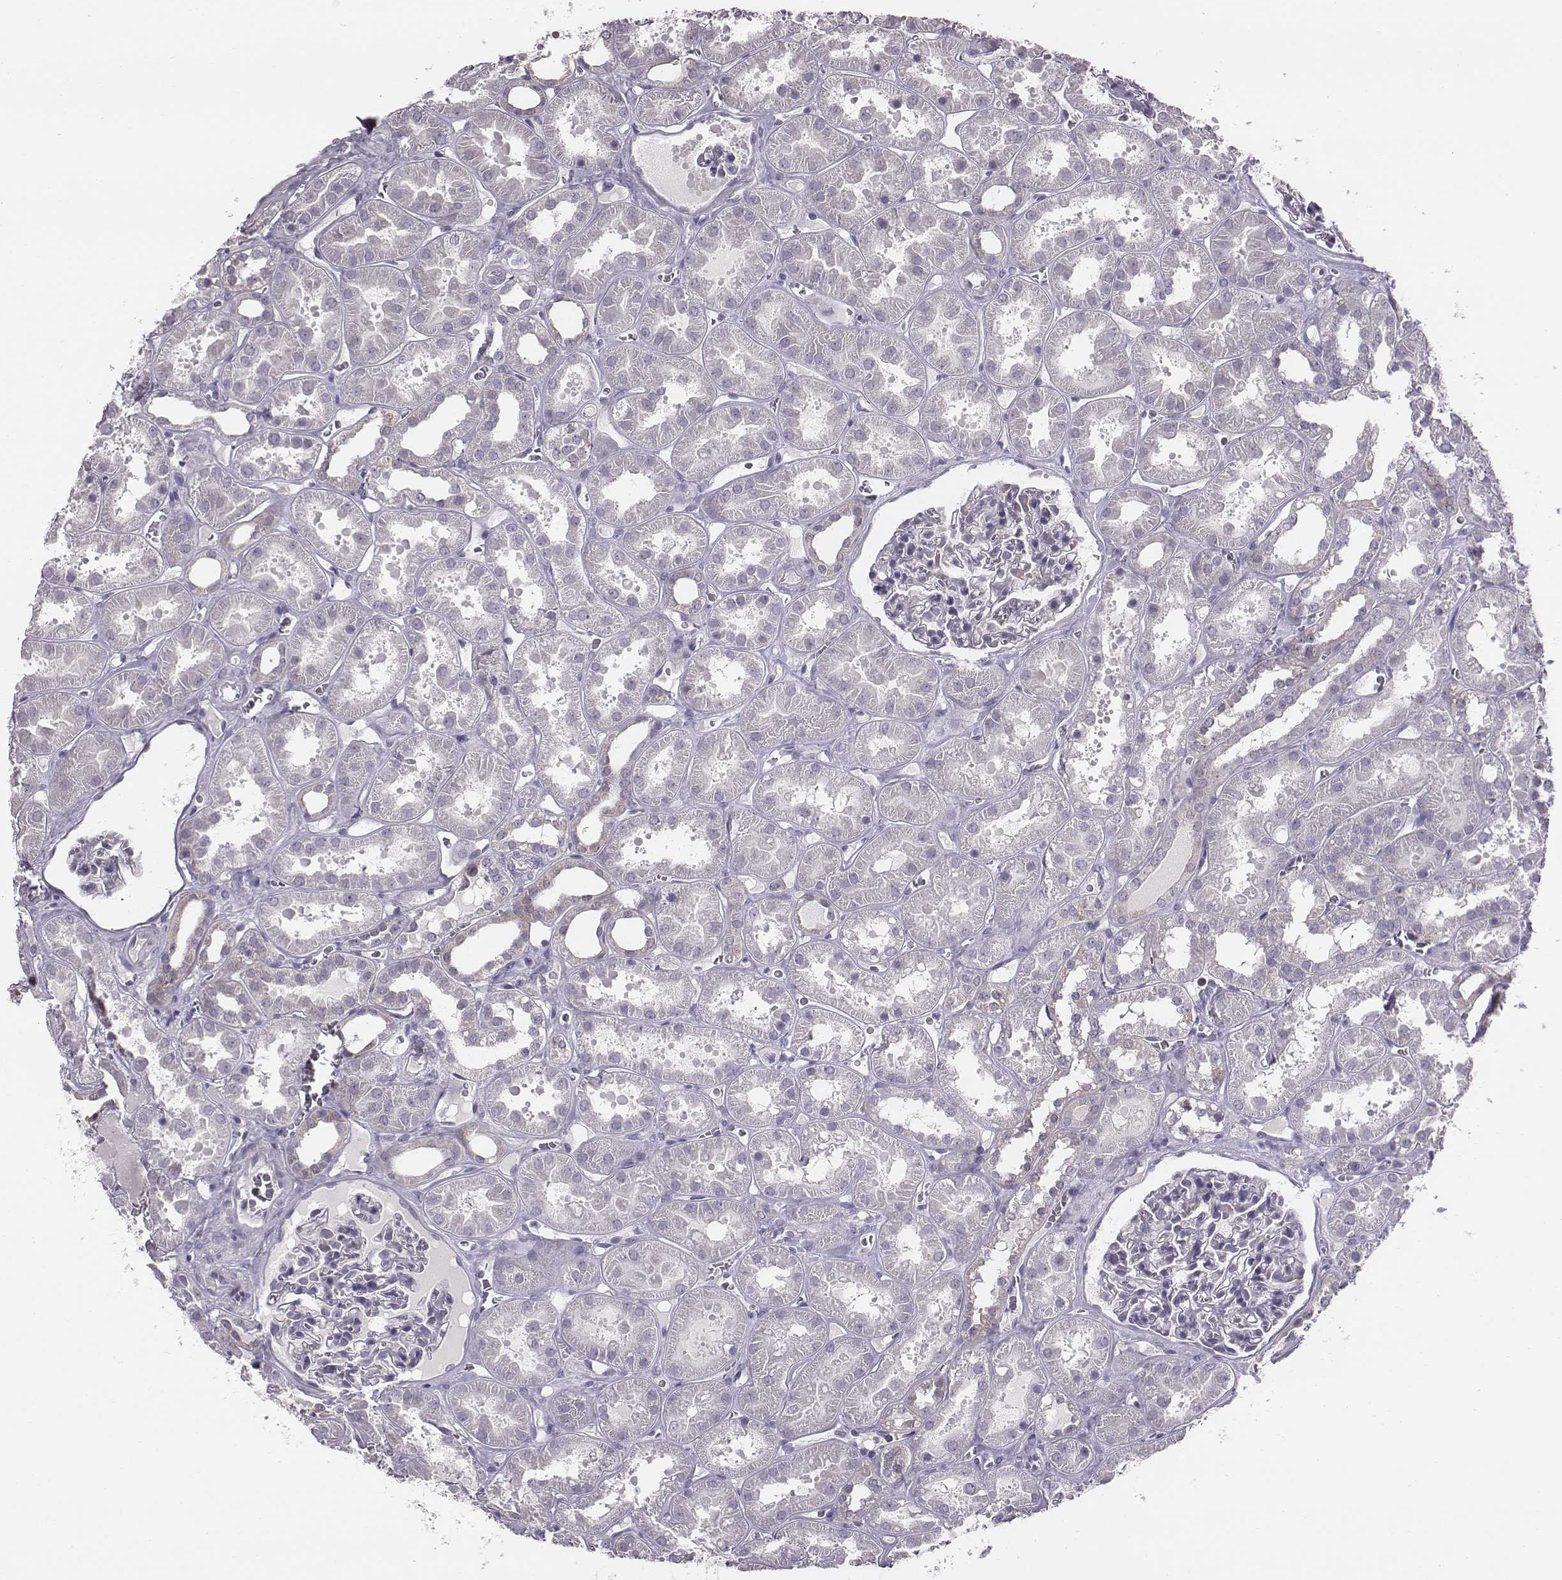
{"staining": {"intensity": "negative", "quantity": "none", "location": "none"}, "tissue": "kidney", "cell_type": "Cells in glomeruli", "image_type": "normal", "snomed": [{"axis": "morphology", "description": "Normal tissue, NOS"}, {"axis": "topography", "description": "Kidney"}], "caption": "The photomicrograph exhibits no staining of cells in glomeruli in benign kidney. The staining was performed using DAB (3,3'-diaminobenzidine) to visualize the protein expression in brown, while the nuclei were stained in blue with hematoxylin (Magnification: 20x).", "gene": "ENSG00000284762", "patient": {"sex": "female", "age": 41}}